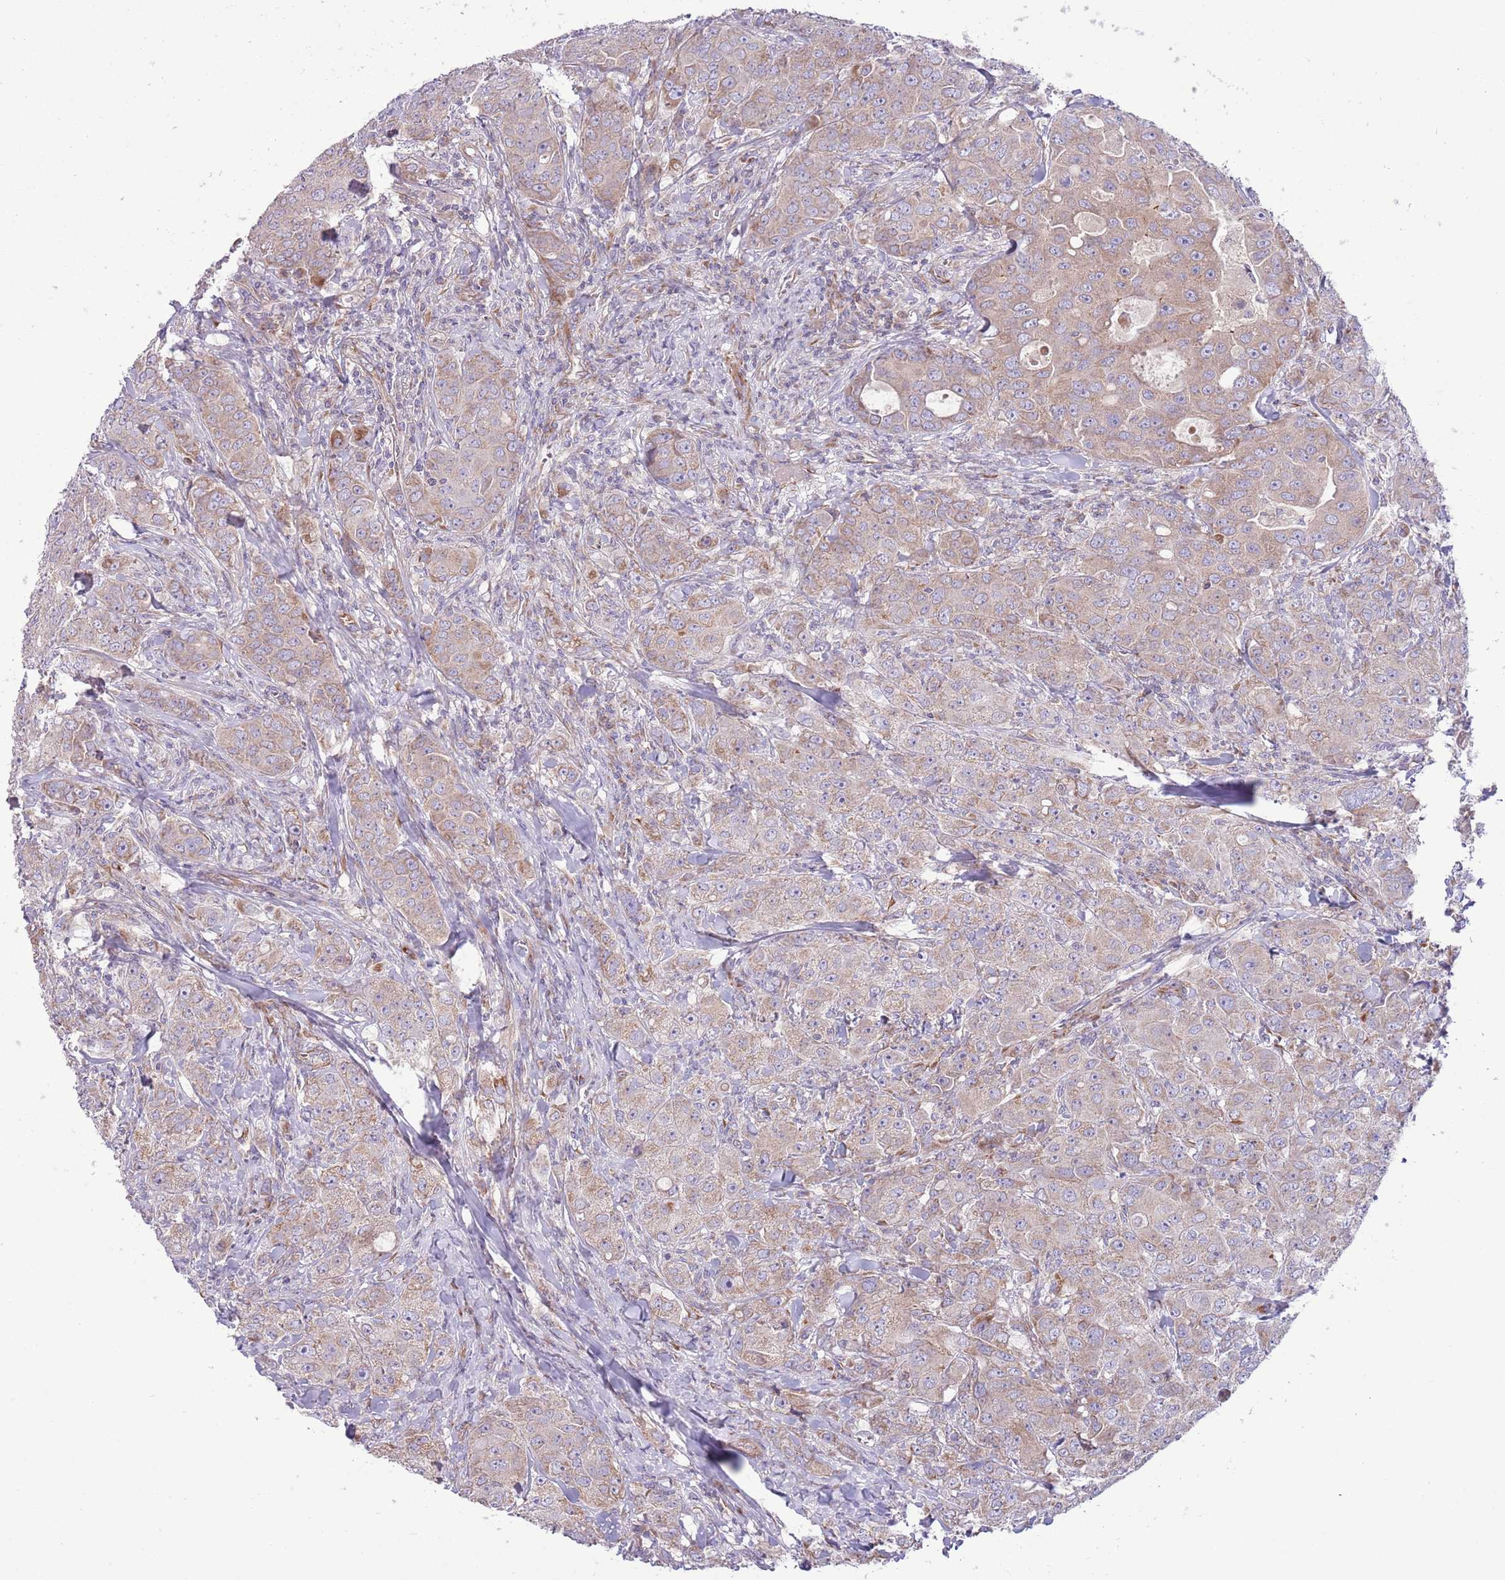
{"staining": {"intensity": "weak", "quantity": ">75%", "location": "cytoplasmic/membranous"}, "tissue": "breast cancer", "cell_type": "Tumor cells", "image_type": "cancer", "snomed": [{"axis": "morphology", "description": "Duct carcinoma"}, {"axis": "topography", "description": "Breast"}], "caption": "IHC image of neoplastic tissue: infiltrating ductal carcinoma (breast) stained using IHC reveals low levels of weak protein expression localized specifically in the cytoplasmic/membranous of tumor cells, appearing as a cytoplasmic/membranous brown color.", "gene": "TOMM5", "patient": {"sex": "female", "age": 43}}